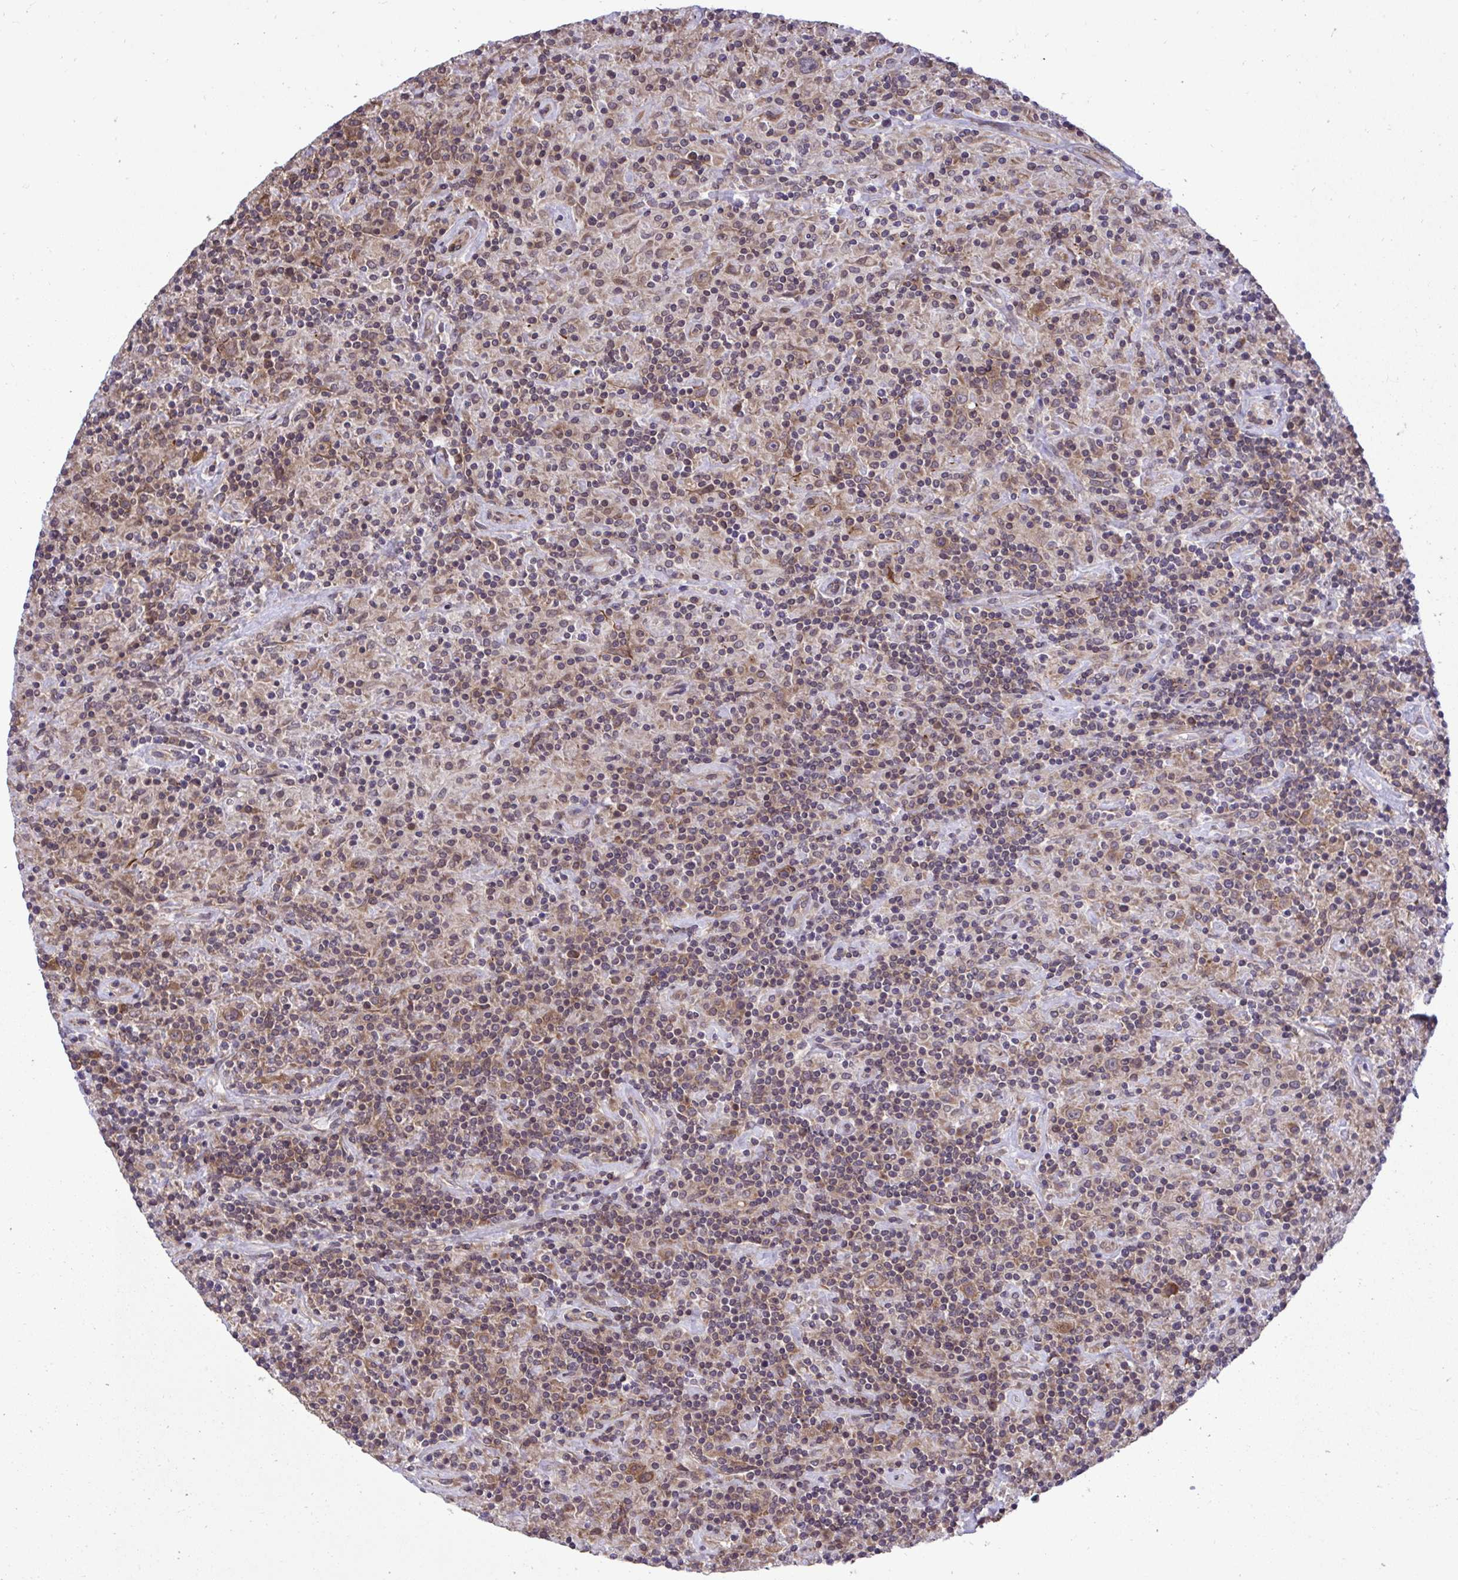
{"staining": {"intensity": "moderate", "quantity": ">75%", "location": "cytoplasmic/membranous"}, "tissue": "lymphoma", "cell_type": "Tumor cells", "image_type": "cancer", "snomed": [{"axis": "morphology", "description": "Hodgkin's disease, NOS"}, {"axis": "topography", "description": "Lymph node"}], "caption": "Immunohistochemical staining of Hodgkin's disease exhibits moderate cytoplasmic/membranous protein staining in approximately >75% of tumor cells.", "gene": "RPS15", "patient": {"sex": "male", "age": 70}}